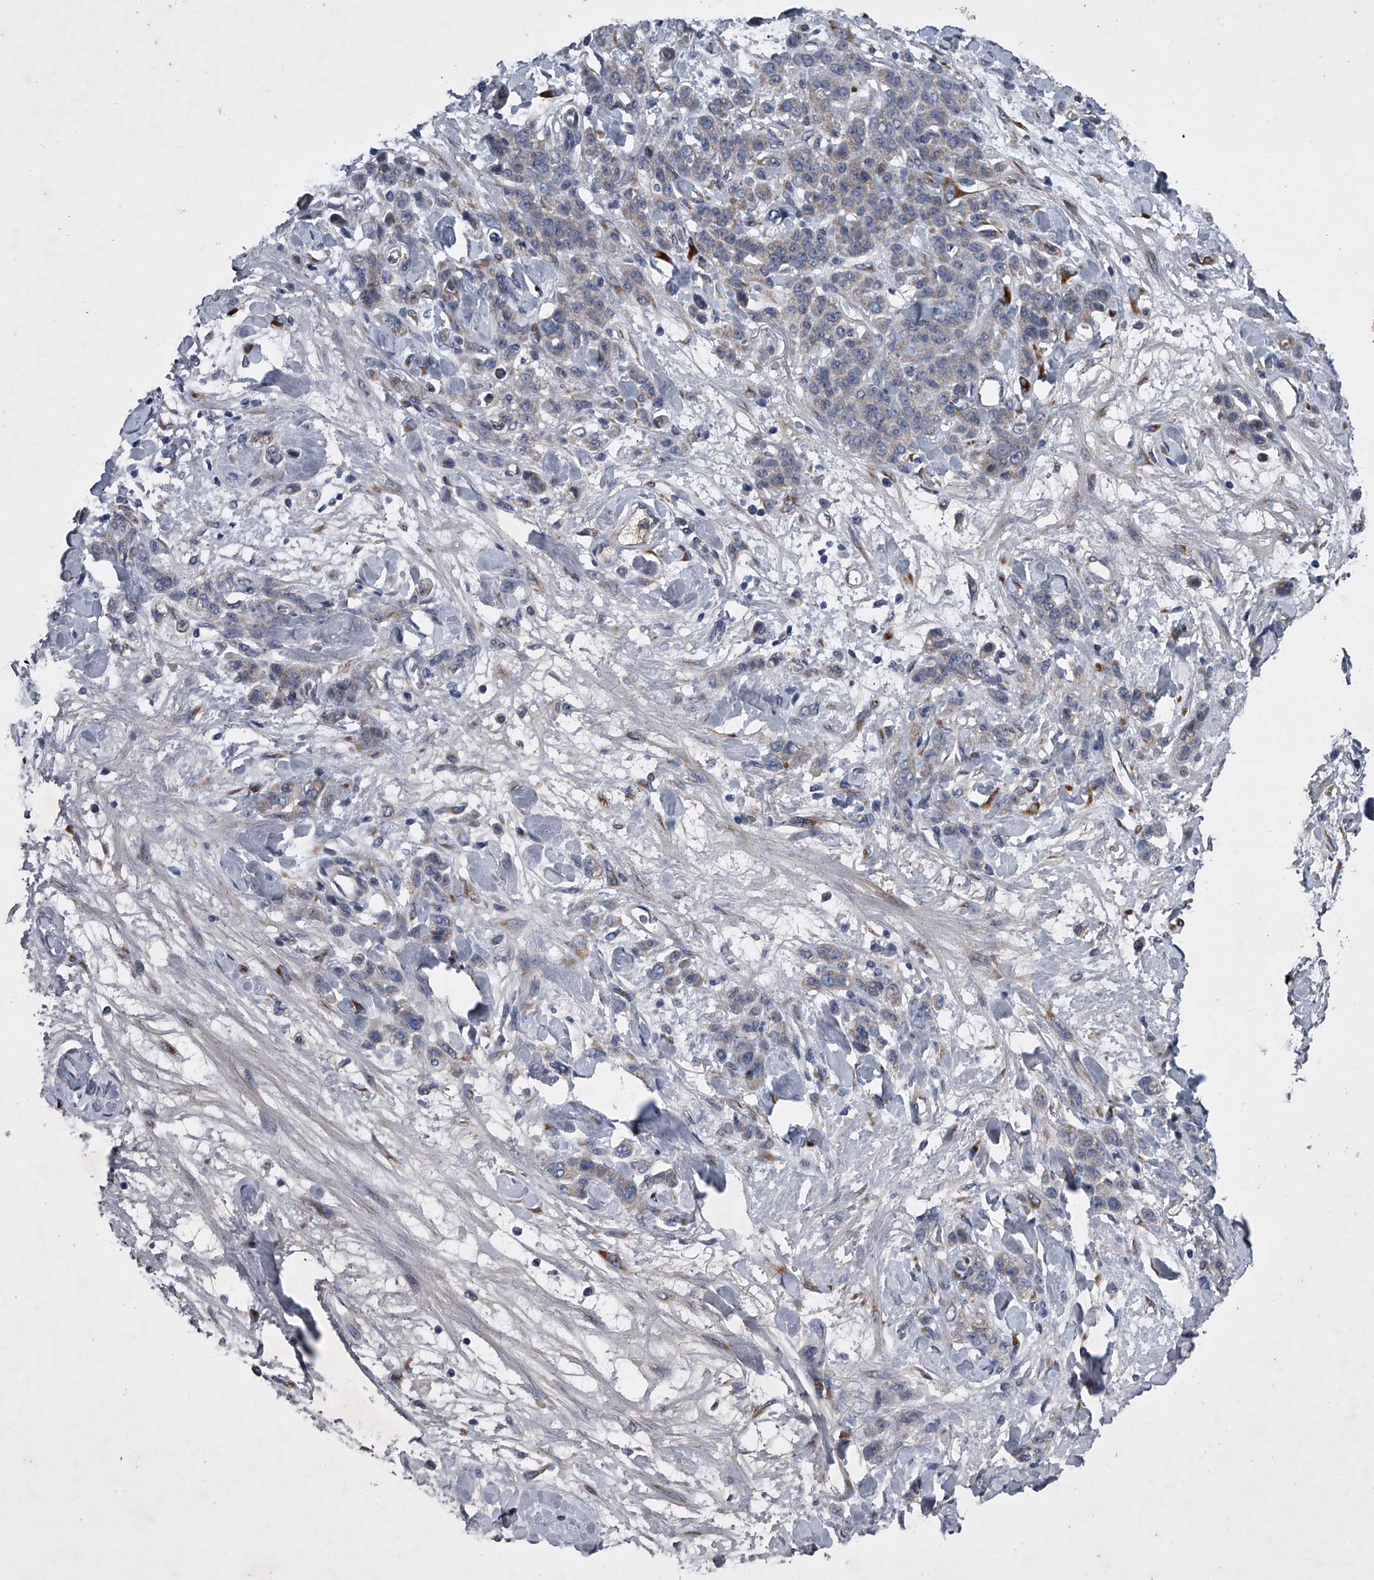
{"staining": {"intensity": "negative", "quantity": "none", "location": "none"}, "tissue": "stomach cancer", "cell_type": "Tumor cells", "image_type": "cancer", "snomed": [{"axis": "morphology", "description": "Normal tissue, NOS"}, {"axis": "morphology", "description": "Adenocarcinoma, NOS"}, {"axis": "topography", "description": "Stomach"}], "caption": "Human adenocarcinoma (stomach) stained for a protein using immunohistochemistry (IHC) reveals no expression in tumor cells.", "gene": "ABCG1", "patient": {"sex": "male", "age": 82}}